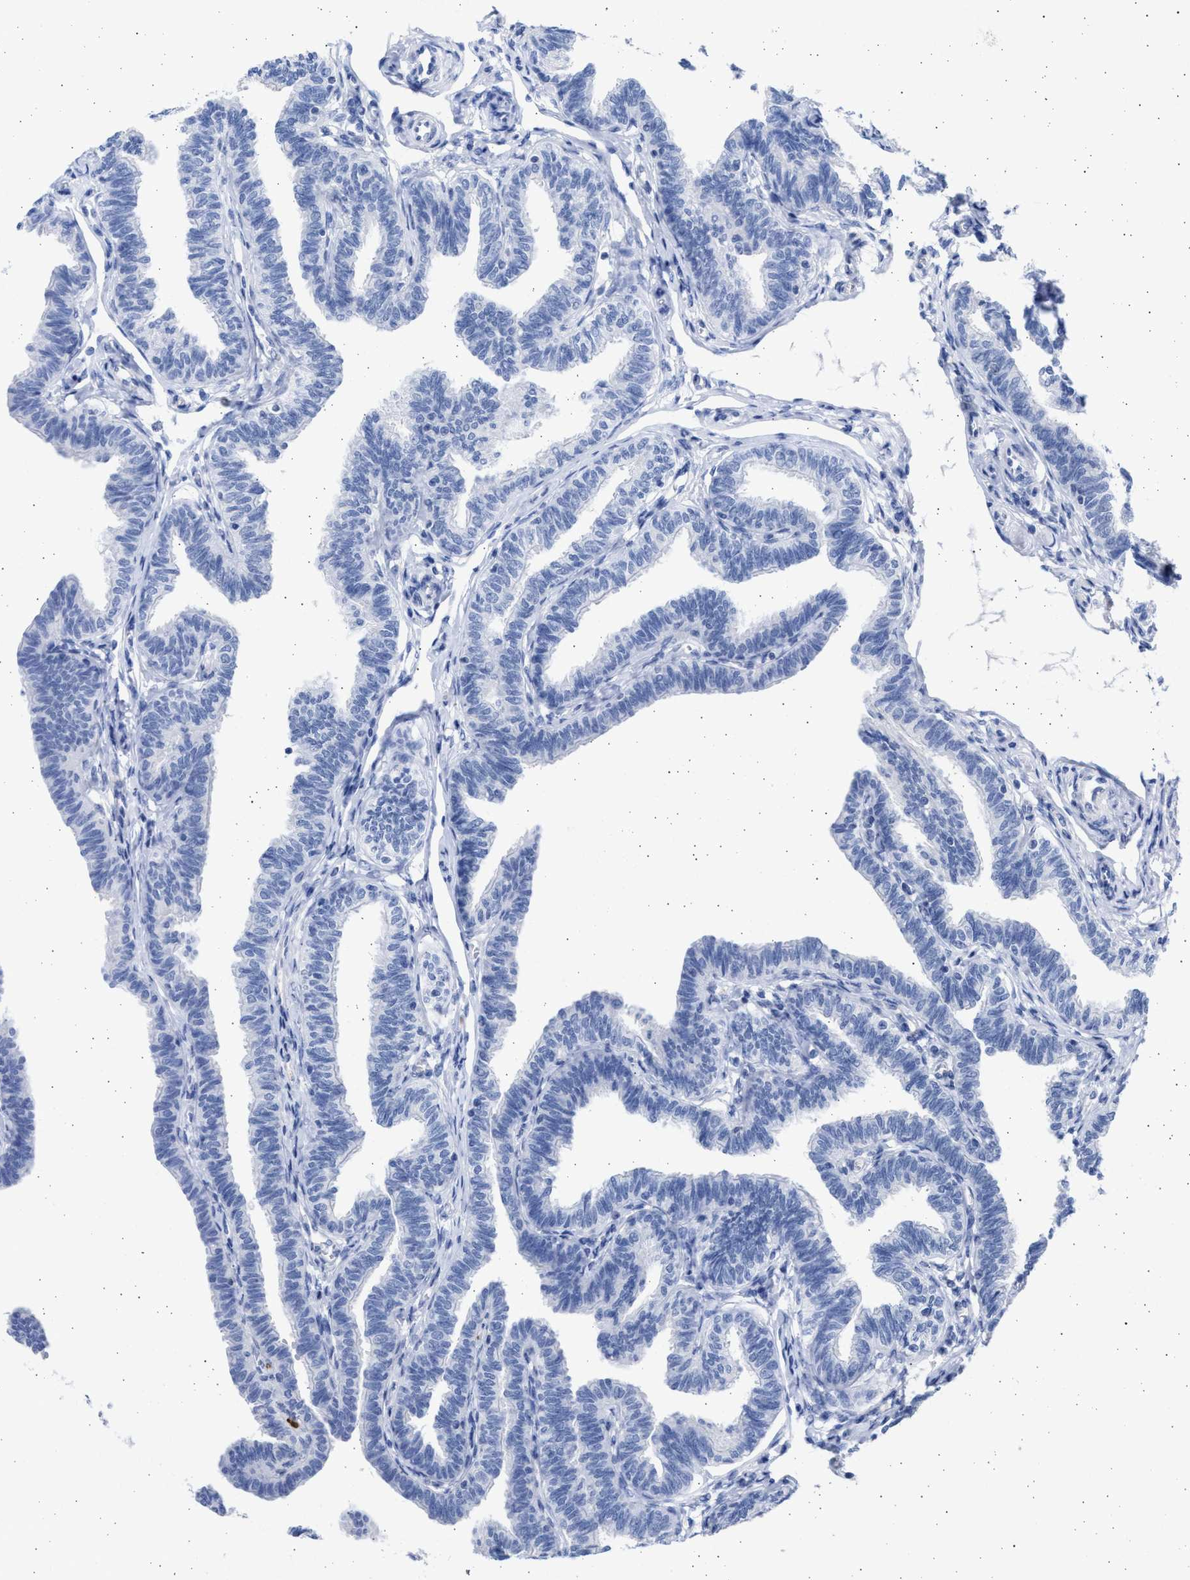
{"staining": {"intensity": "negative", "quantity": "none", "location": "none"}, "tissue": "fallopian tube", "cell_type": "Glandular cells", "image_type": "normal", "snomed": [{"axis": "morphology", "description": "Normal tissue, NOS"}, {"axis": "topography", "description": "Fallopian tube"}, {"axis": "topography", "description": "Ovary"}], "caption": "Protein analysis of benign fallopian tube exhibits no significant positivity in glandular cells. Nuclei are stained in blue.", "gene": "ALDOC", "patient": {"sex": "female", "age": 23}}